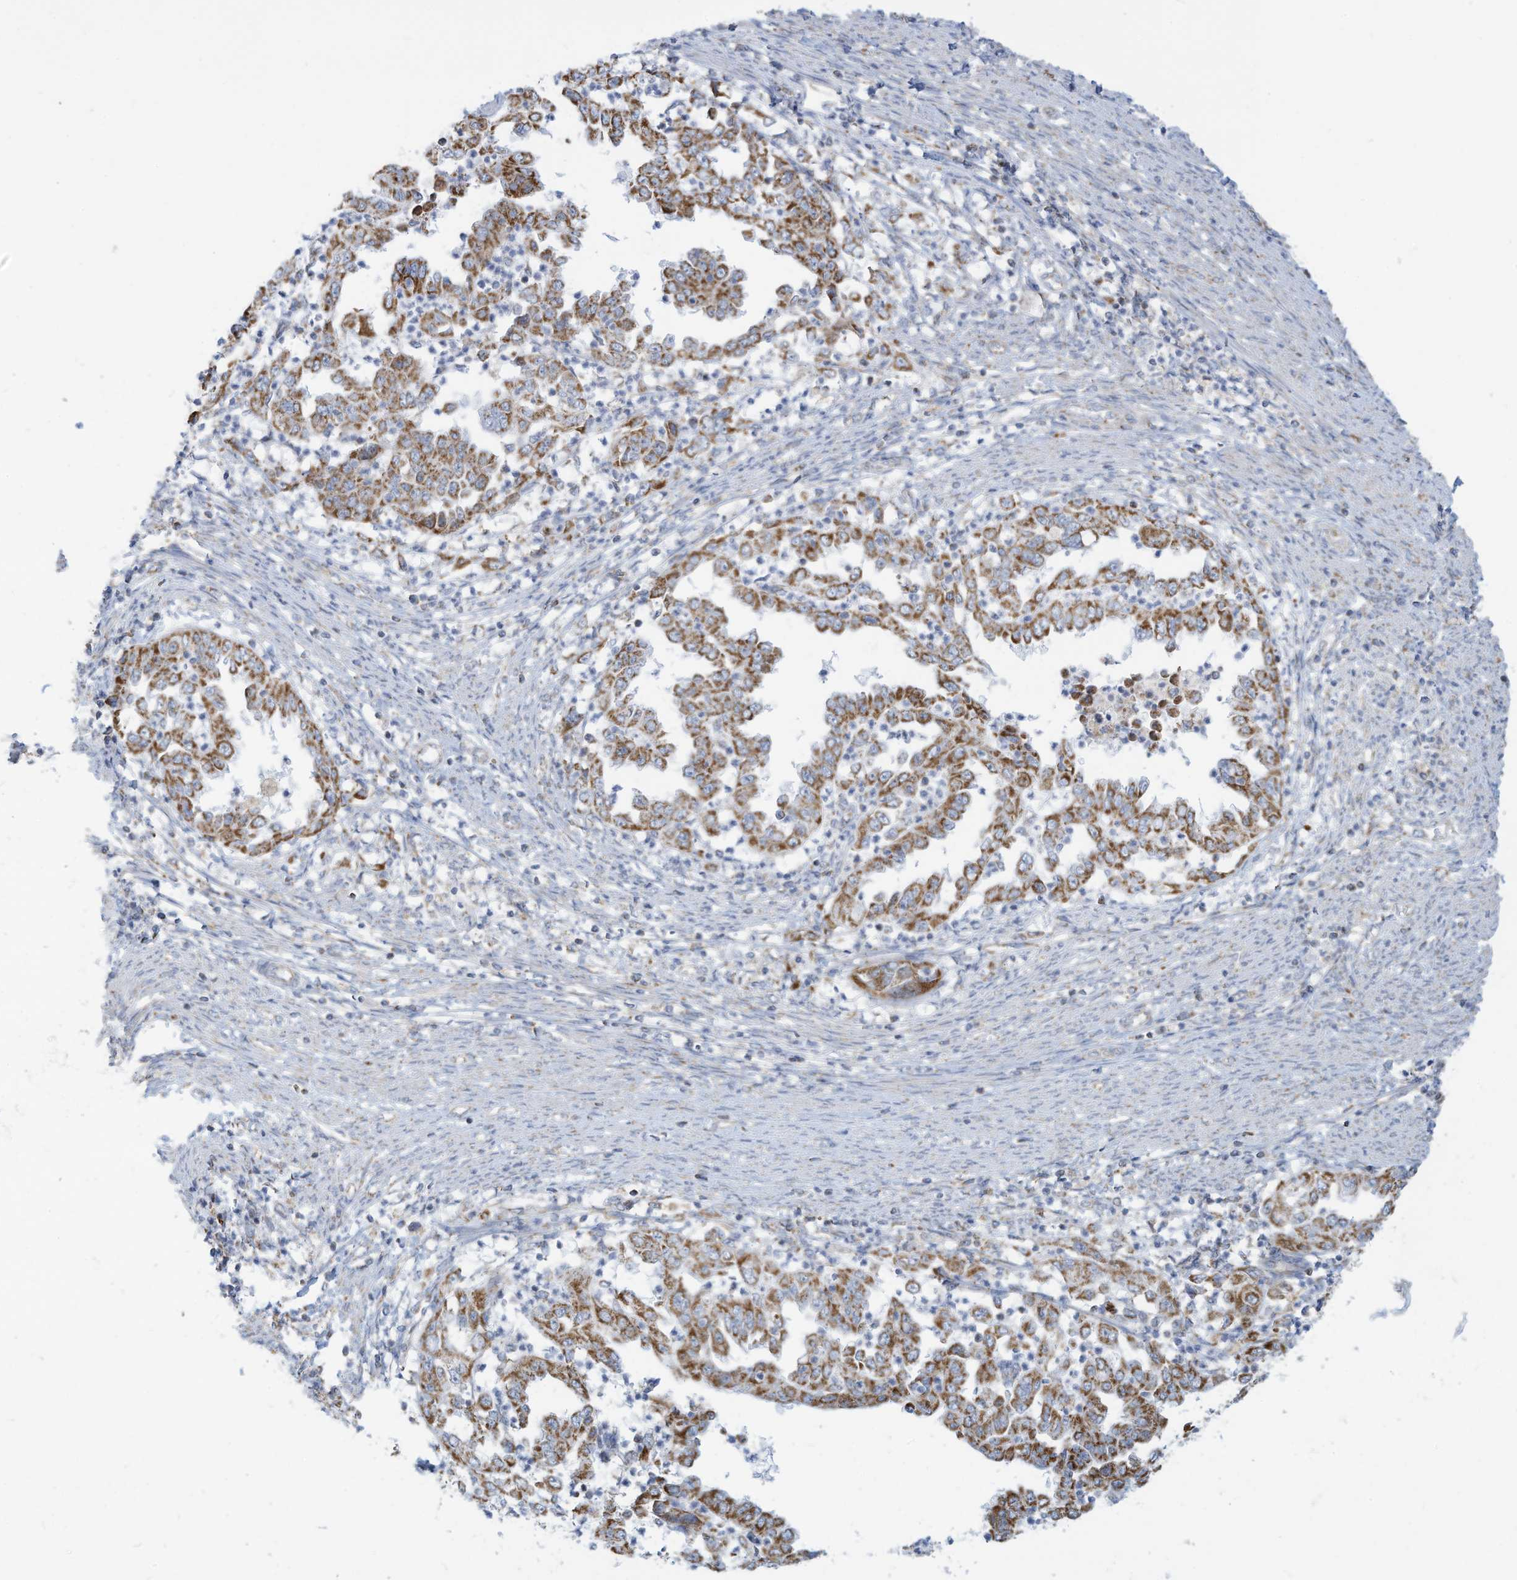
{"staining": {"intensity": "moderate", "quantity": ">75%", "location": "cytoplasmic/membranous"}, "tissue": "endometrial cancer", "cell_type": "Tumor cells", "image_type": "cancer", "snomed": [{"axis": "morphology", "description": "Adenocarcinoma, NOS"}, {"axis": "topography", "description": "Endometrium"}], "caption": "Endometrial cancer (adenocarcinoma) stained for a protein (brown) shows moderate cytoplasmic/membranous positive staining in about >75% of tumor cells.", "gene": "NLN", "patient": {"sex": "female", "age": 85}}